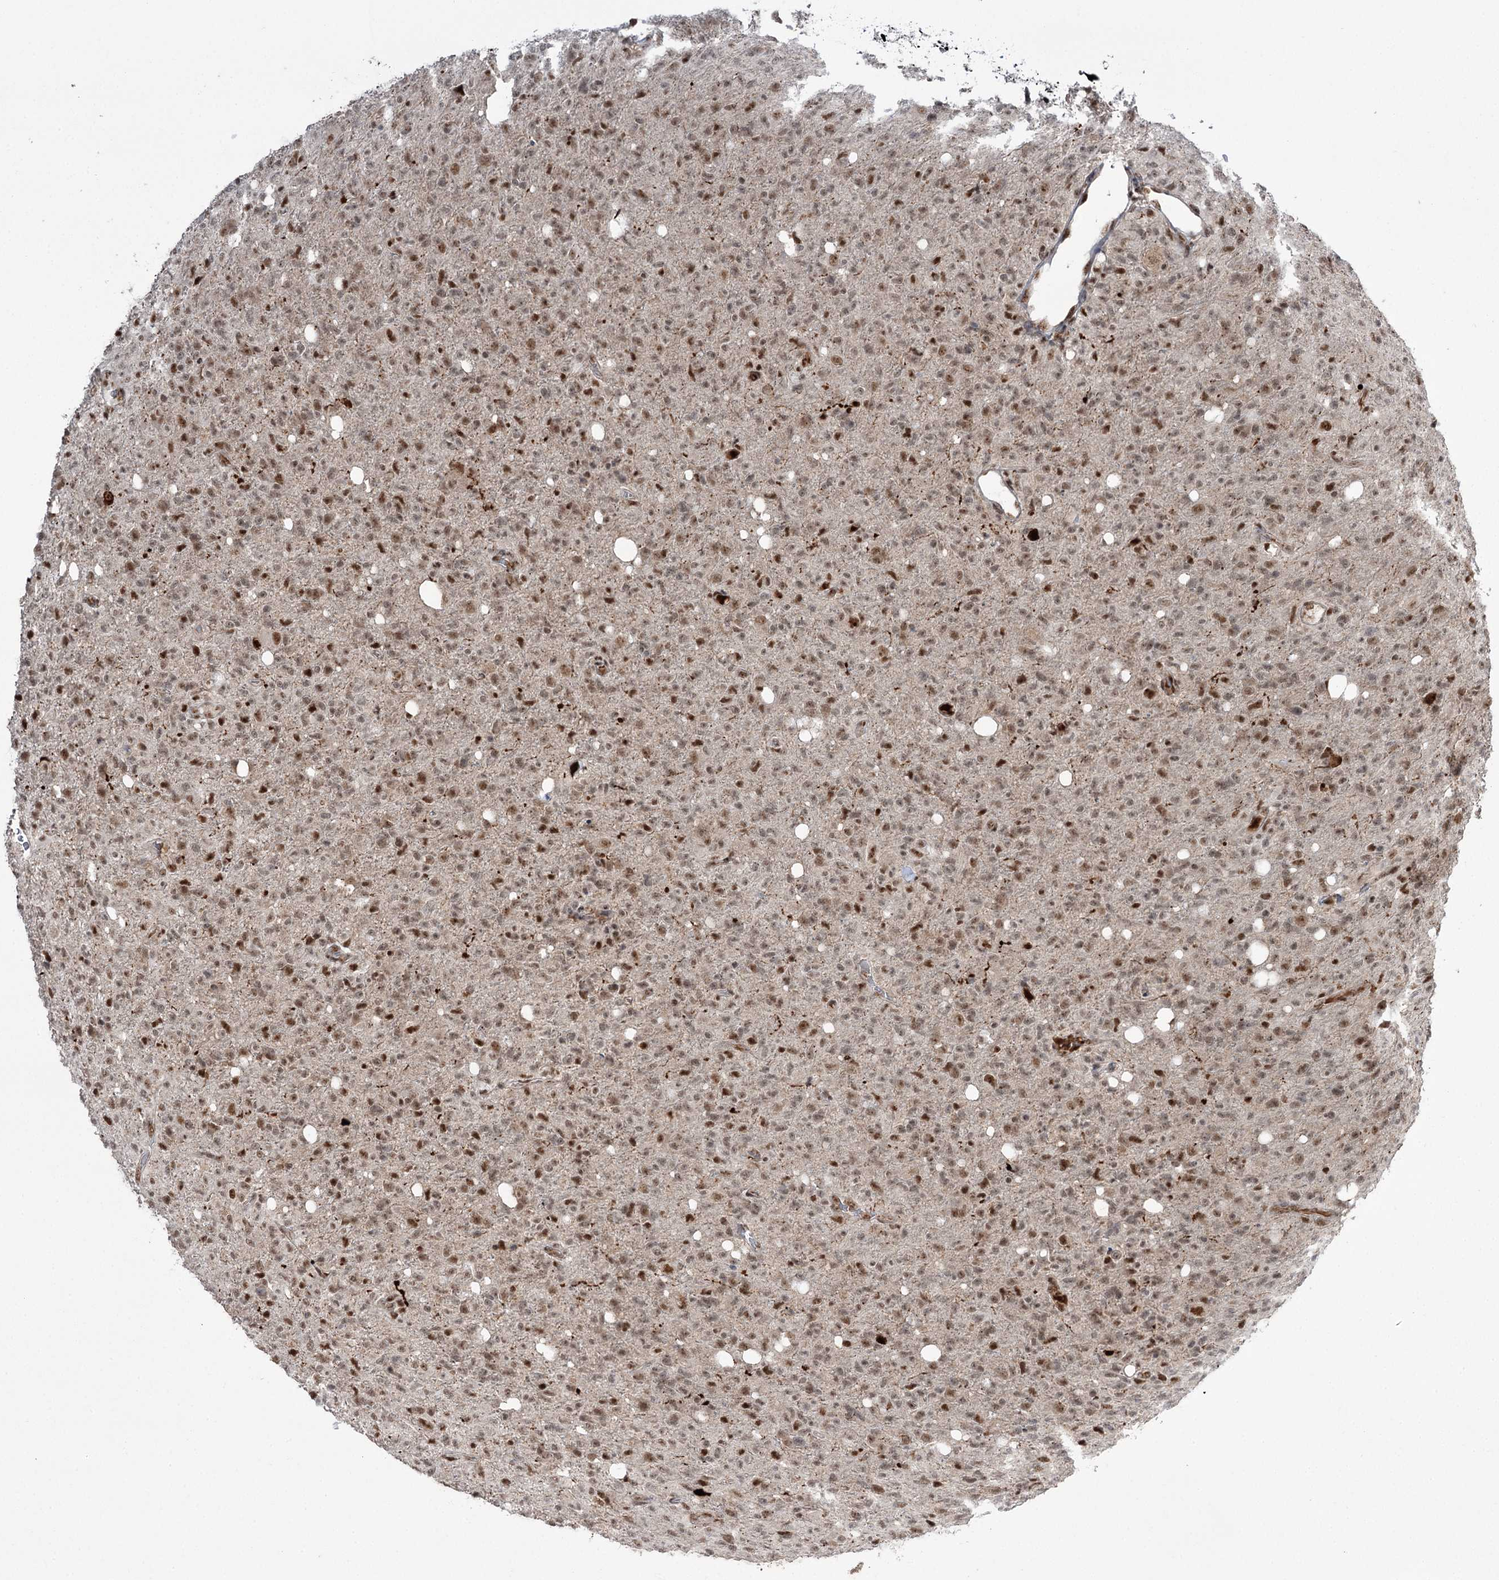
{"staining": {"intensity": "moderate", "quantity": ">75%", "location": "nuclear"}, "tissue": "glioma", "cell_type": "Tumor cells", "image_type": "cancer", "snomed": [{"axis": "morphology", "description": "Glioma, malignant, High grade"}, {"axis": "topography", "description": "Brain"}], "caption": "The image reveals a brown stain indicating the presence of a protein in the nuclear of tumor cells in malignant glioma (high-grade).", "gene": "ERCC3", "patient": {"sex": "female", "age": 57}}